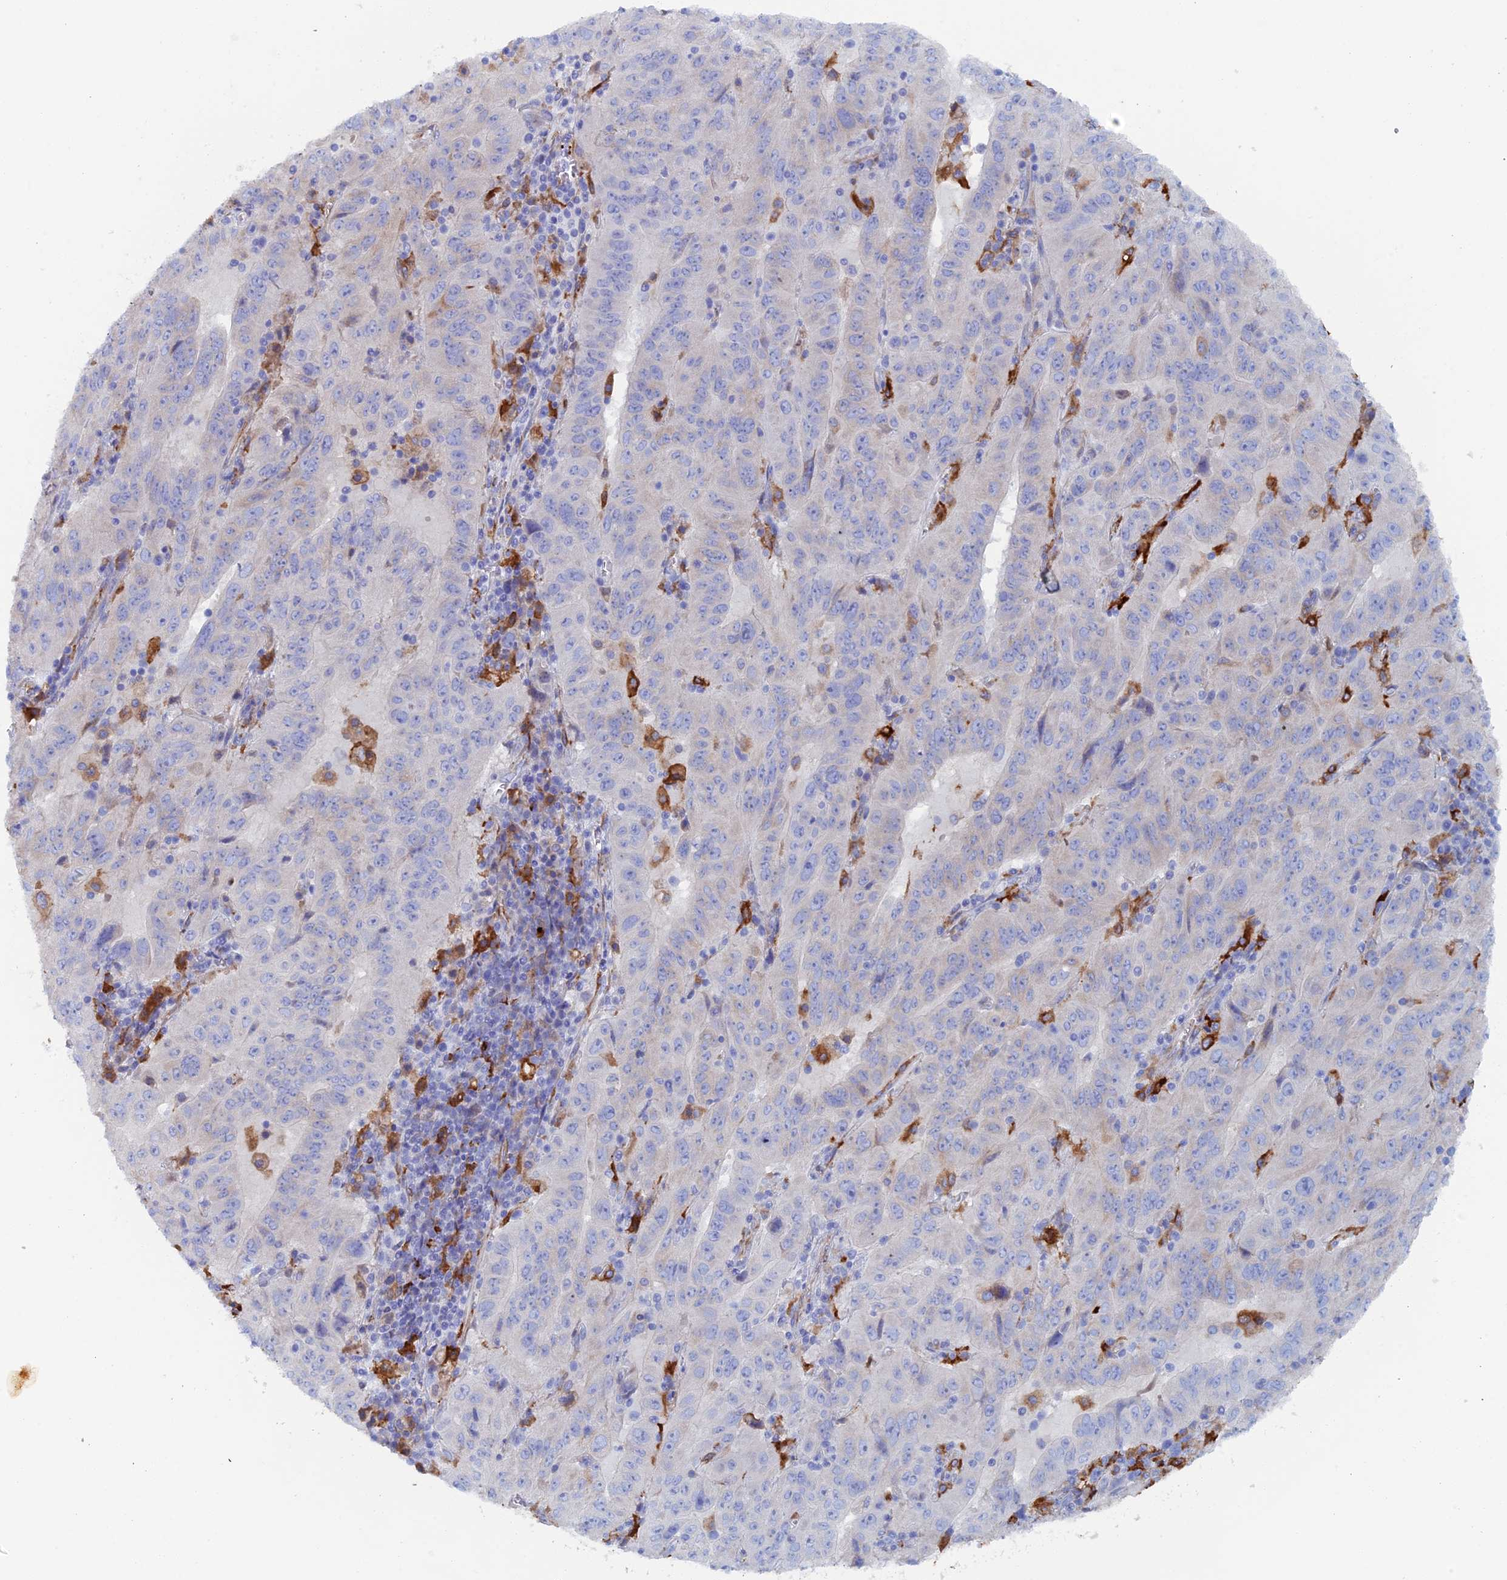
{"staining": {"intensity": "negative", "quantity": "none", "location": "none"}, "tissue": "pancreatic cancer", "cell_type": "Tumor cells", "image_type": "cancer", "snomed": [{"axis": "morphology", "description": "Adenocarcinoma, NOS"}, {"axis": "topography", "description": "Pancreas"}], "caption": "Image shows no significant protein expression in tumor cells of adenocarcinoma (pancreatic). The staining is performed using DAB (3,3'-diaminobenzidine) brown chromogen with nuclei counter-stained in using hematoxylin.", "gene": "COG7", "patient": {"sex": "male", "age": 63}}